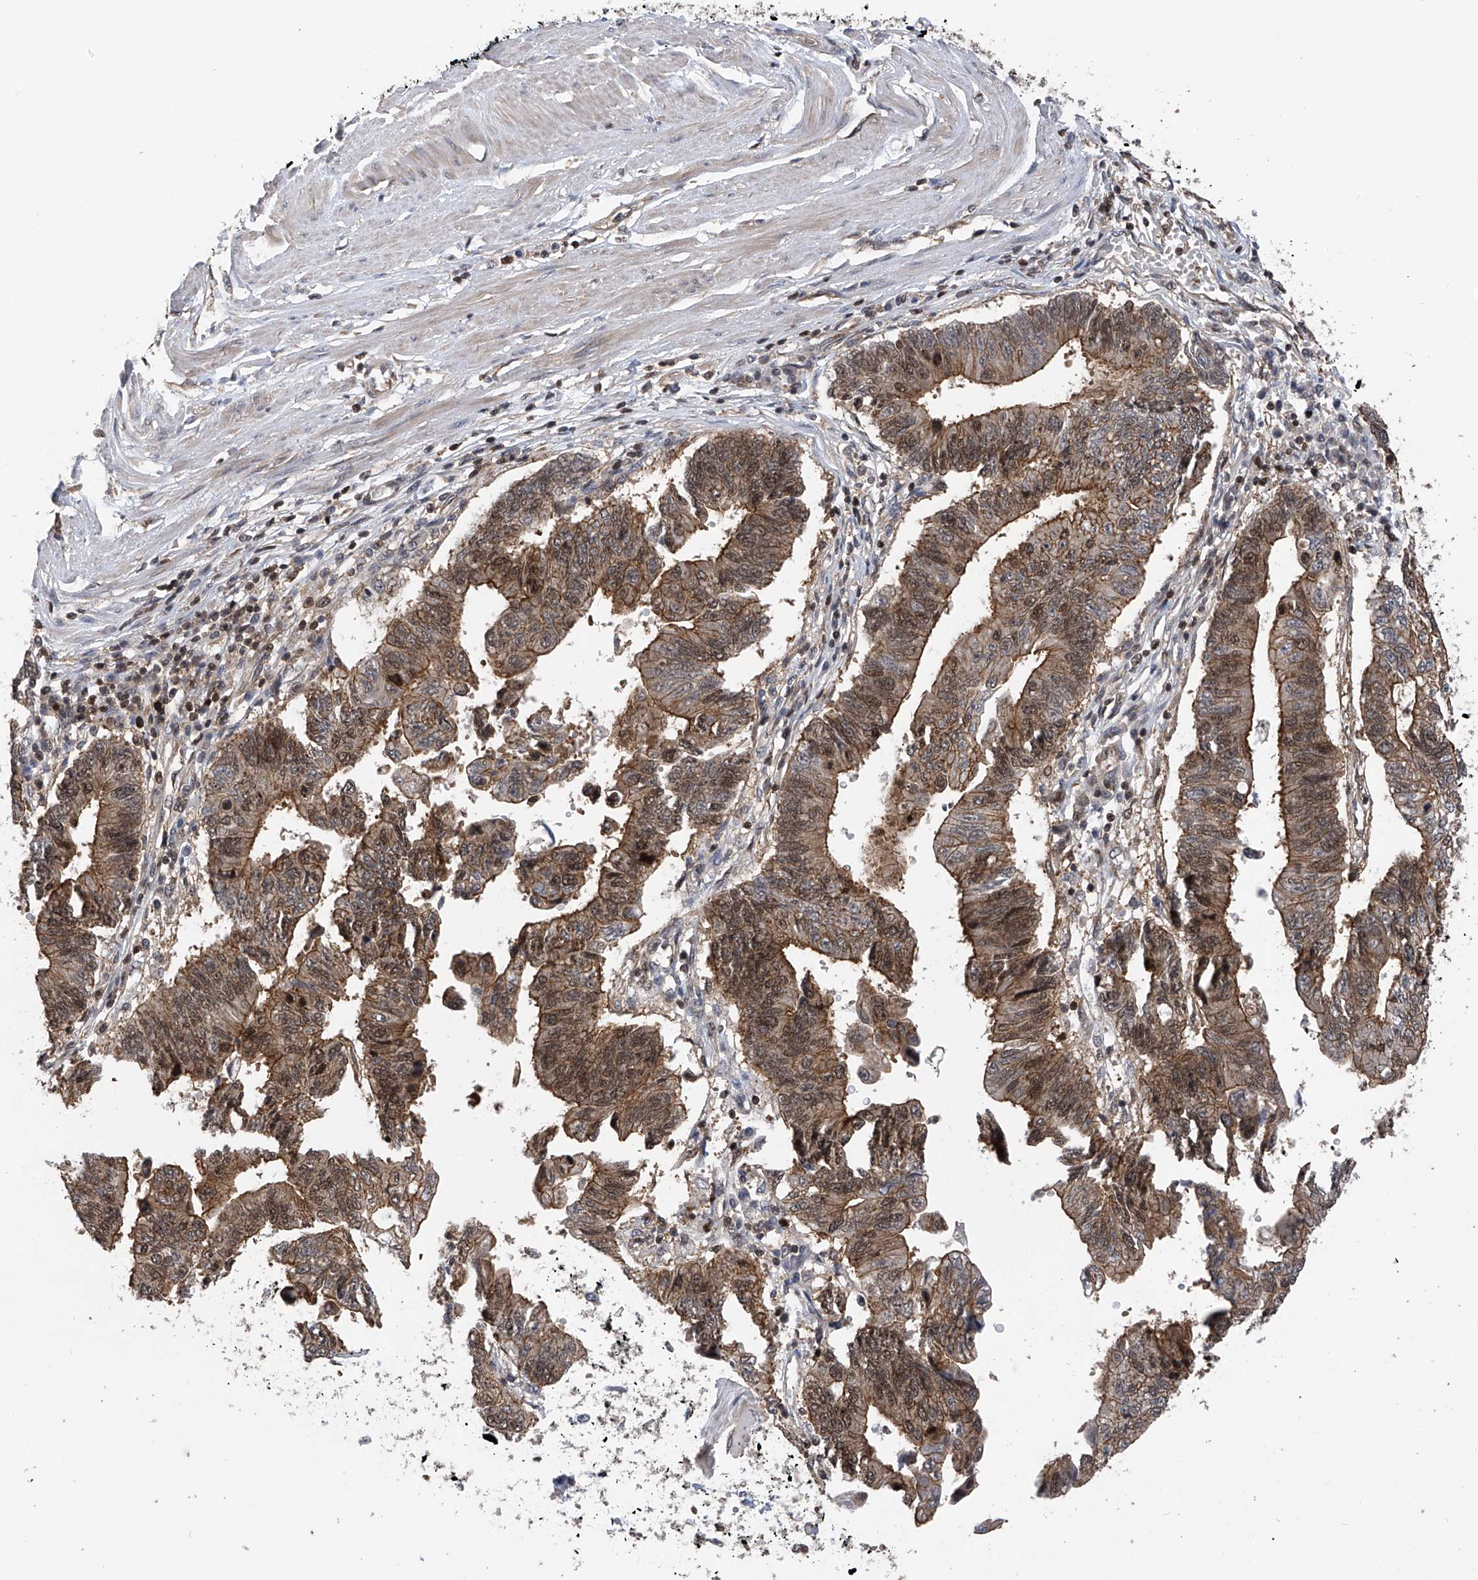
{"staining": {"intensity": "moderate", "quantity": ">75%", "location": "cytoplasmic/membranous,nuclear"}, "tissue": "stomach cancer", "cell_type": "Tumor cells", "image_type": "cancer", "snomed": [{"axis": "morphology", "description": "Adenocarcinoma, NOS"}, {"axis": "topography", "description": "Stomach"}], "caption": "Immunohistochemical staining of adenocarcinoma (stomach) demonstrates moderate cytoplasmic/membranous and nuclear protein staining in about >75% of tumor cells.", "gene": "DNAJC9", "patient": {"sex": "male", "age": 59}}